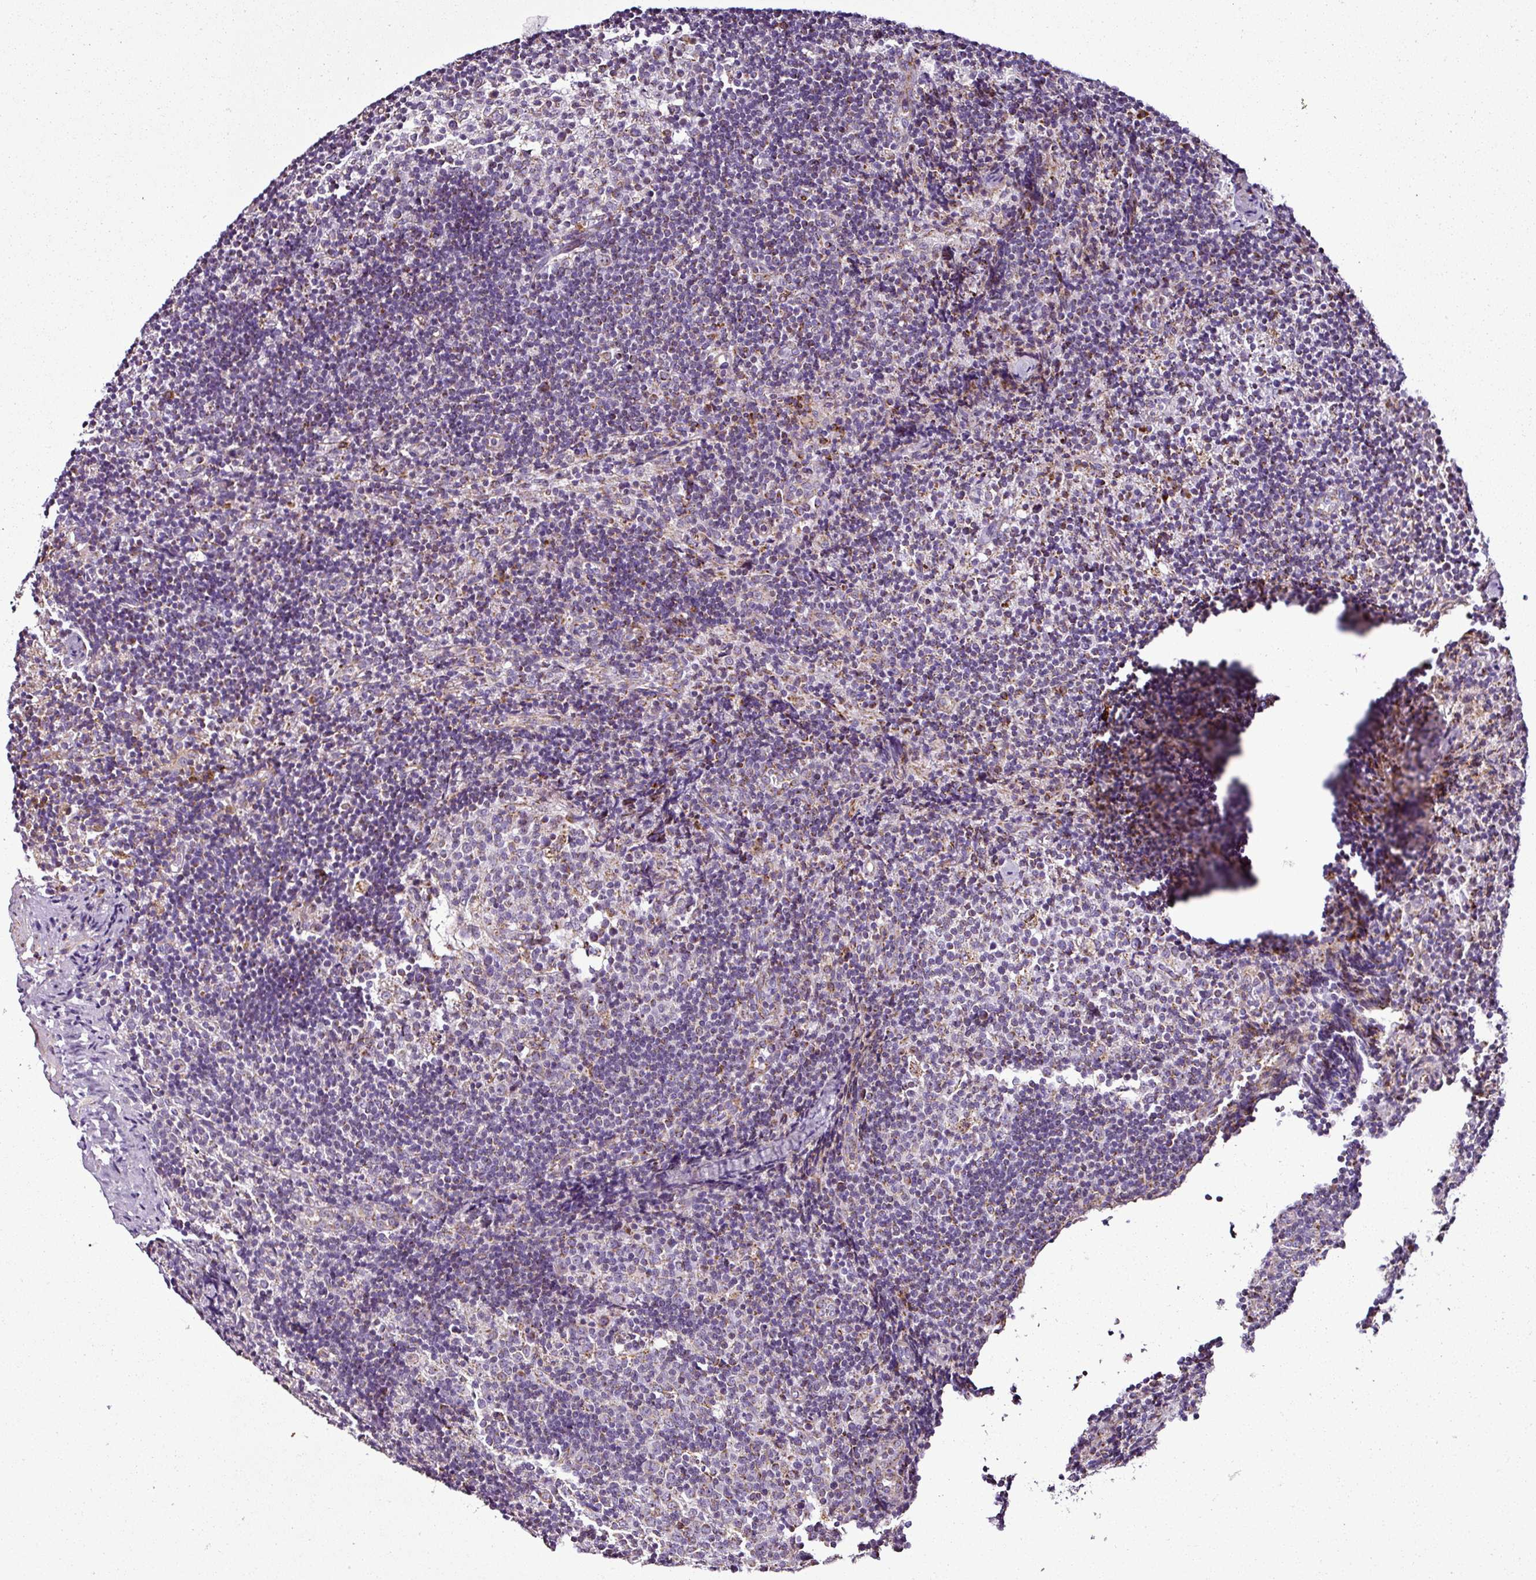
{"staining": {"intensity": "moderate", "quantity": "<25%", "location": "cytoplasmic/membranous"}, "tissue": "lymph node", "cell_type": "Germinal center cells", "image_type": "normal", "snomed": [{"axis": "morphology", "description": "Normal tissue, NOS"}, {"axis": "topography", "description": "Lymph node"}], "caption": "Human lymph node stained with a brown dye exhibits moderate cytoplasmic/membranous positive expression in approximately <25% of germinal center cells.", "gene": "DPAGT1", "patient": {"sex": "female", "age": 52}}